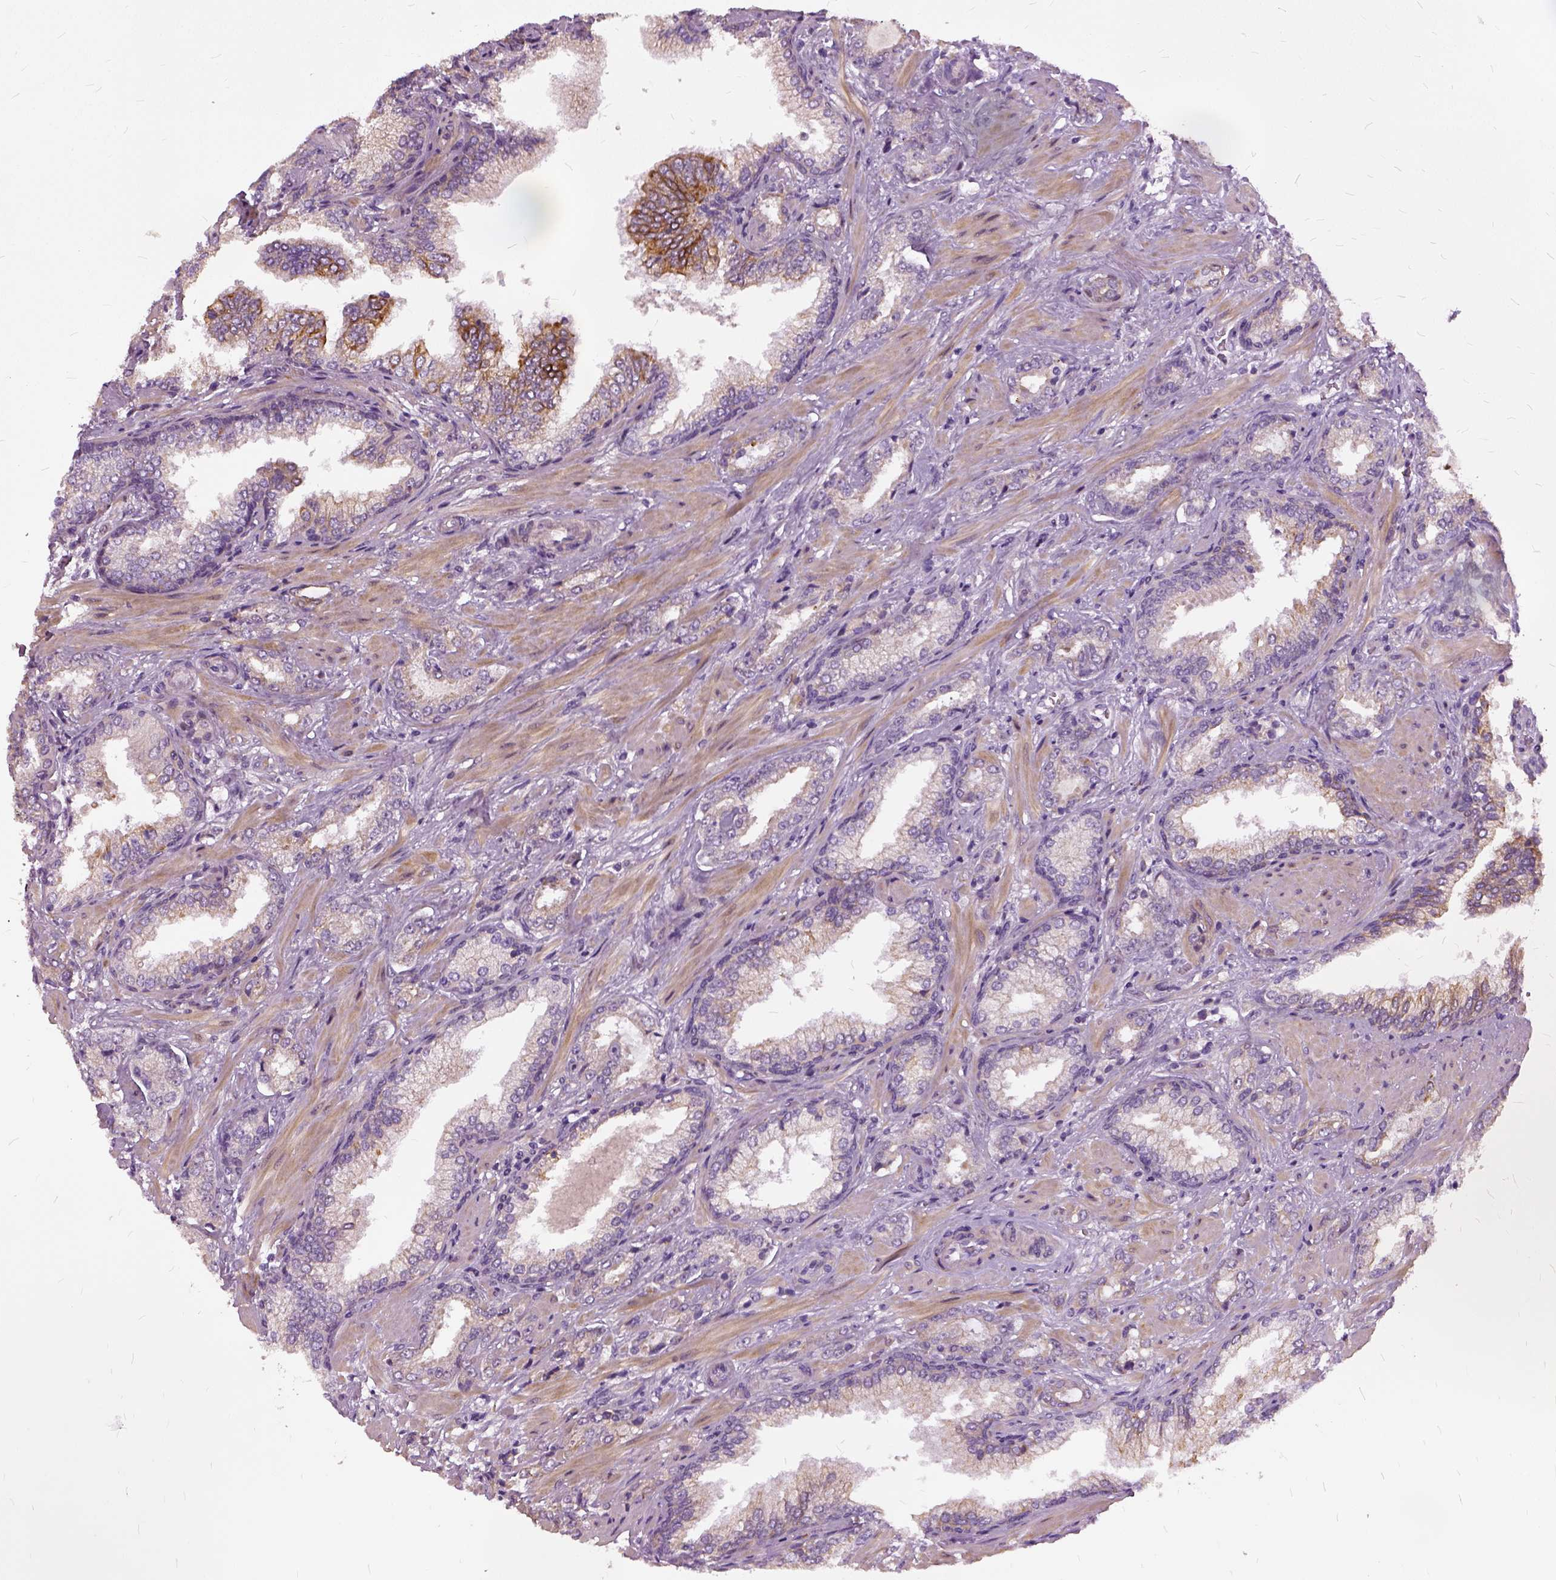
{"staining": {"intensity": "negative", "quantity": "none", "location": "none"}, "tissue": "prostate cancer", "cell_type": "Tumor cells", "image_type": "cancer", "snomed": [{"axis": "morphology", "description": "Adenocarcinoma, Low grade"}, {"axis": "topography", "description": "Prostate"}], "caption": "Photomicrograph shows no protein positivity in tumor cells of prostate adenocarcinoma (low-grade) tissue. Brightfield microscopy of immunohistochemistry stained with DAB (3,3'-diaminobenzidine) (brown) and hematoxylin (blue), captured at high magnification.", "gene": "ILRUN", "patient": {"sex": "male", "age": 61}}